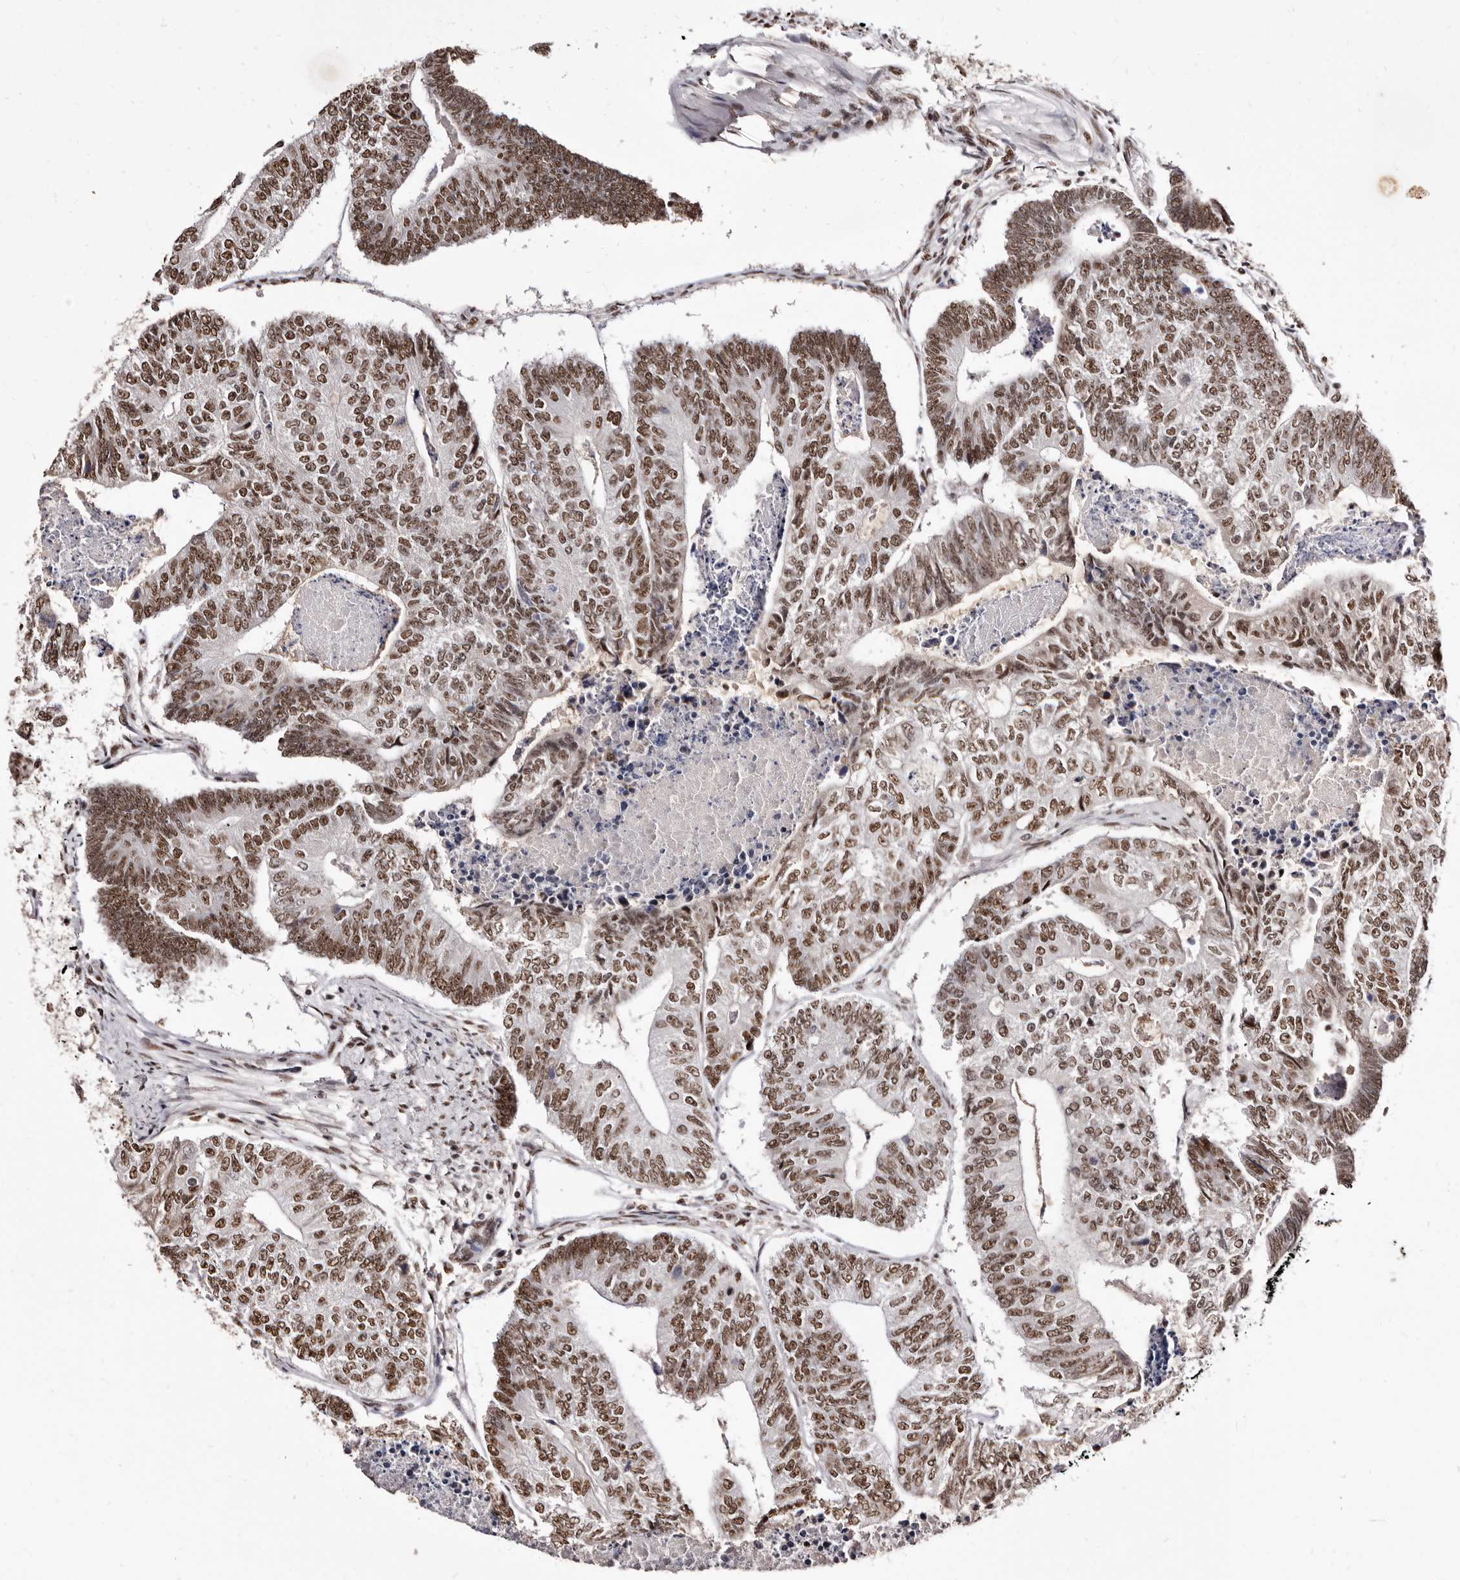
{"staining": {"intensity": "moderate", "quantity": ">75%", "location": "nuclear"}, "tissue": "colorectal cancer", "cell_type": "Tumor cells", "image_type": "cancer", "snomed": [{"axis": "morphology", "description": "Adenocarcinoma, NOS"}, {"axis": "topography", "description": "Colon"}], "caption": "The immunohistochemical stain highlights moderate nuclear staining in tumor cells of colorectal cancer (adenocarcinoma) tissue.", "gene": "ANAPC11", "patient": {"sex": "female", "age": 67}}